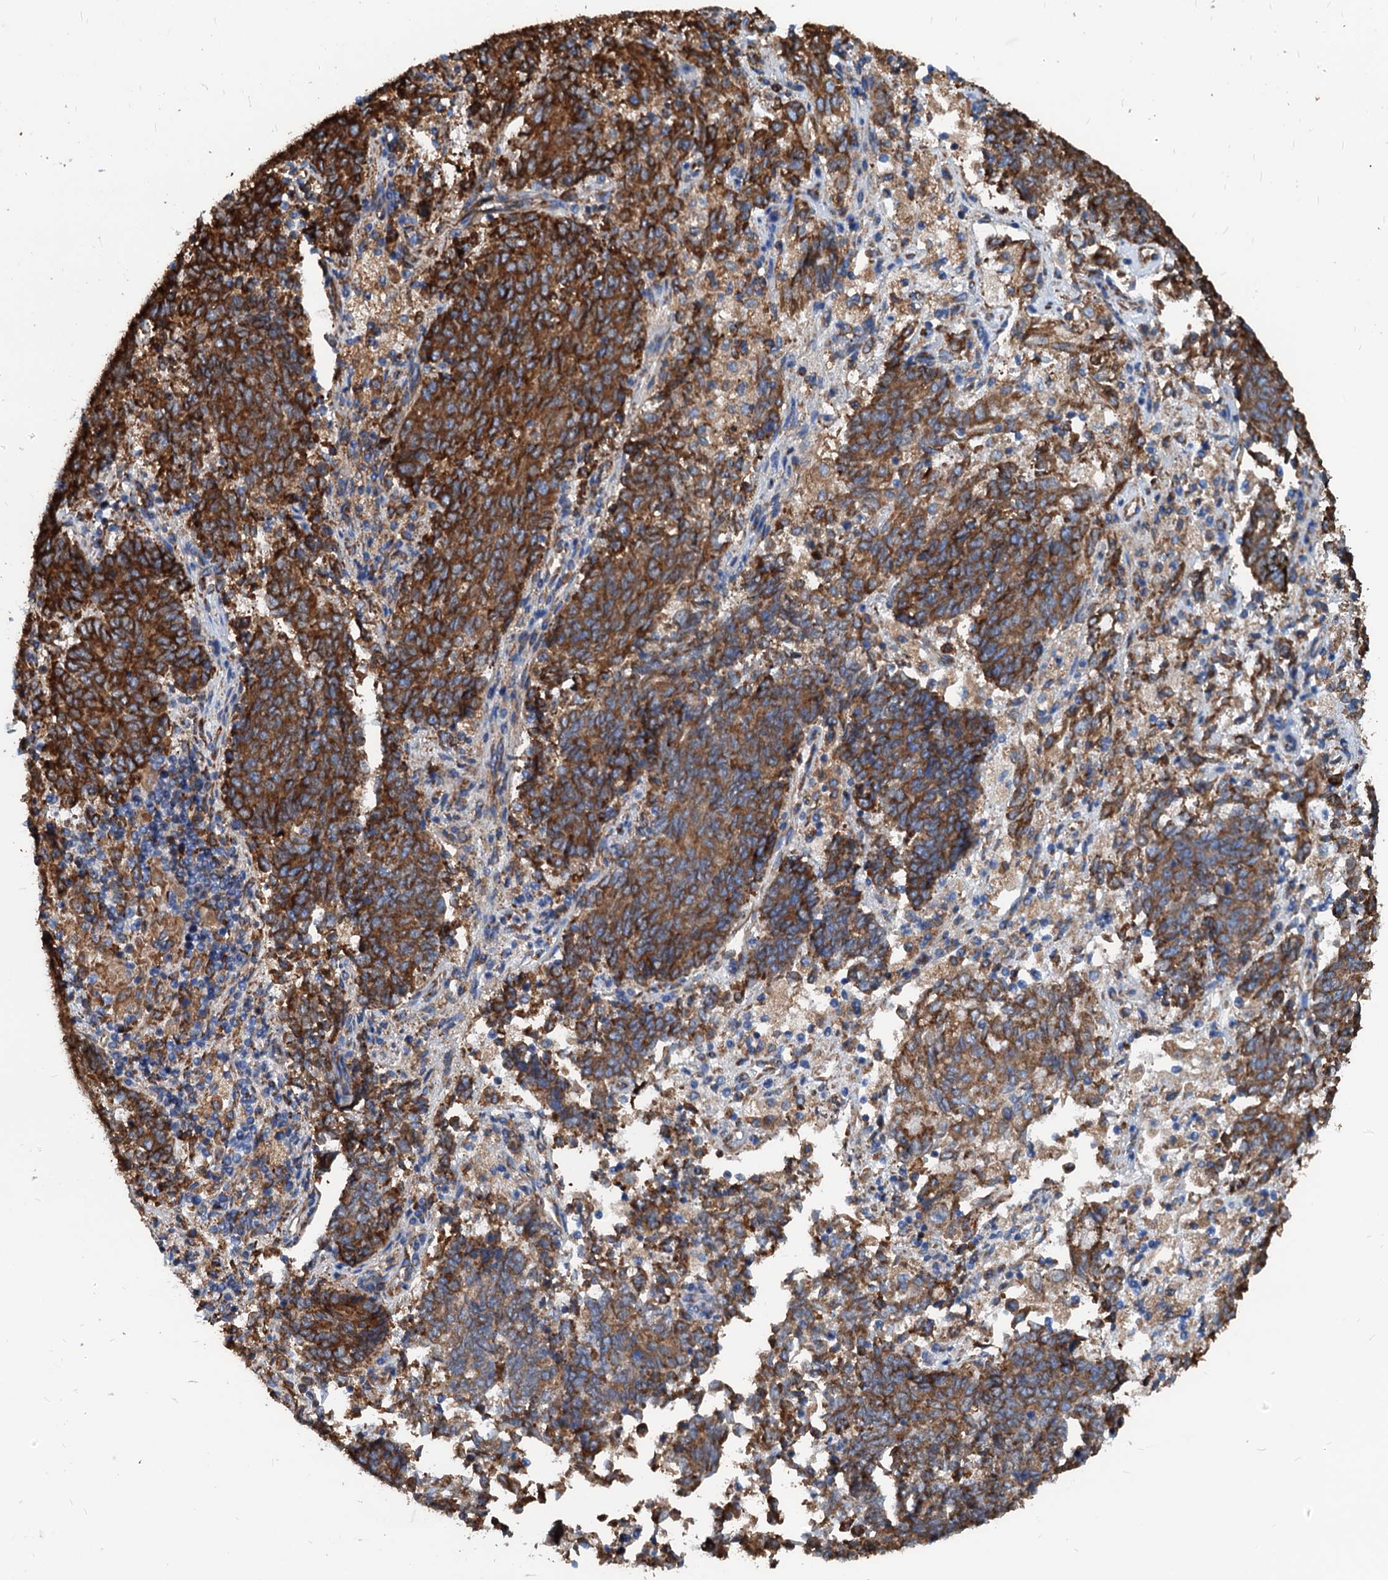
{"staining": {"intensity": "moderate", "quantity": ">75%", "location": "cytoplasmic/membranous"}, "tissue": "endometrial cancer", "cell_type": "Tumor cells", "image_type": "cancer", "snomed": [{"axis": "morphology", "description": "Adenocarcinoma, NOS"}, {"axis": "topography", "description": "Endometrium"}], "caption": "Immunohistochemical staining of endometrial cancer (adenocarcinoma) demonstrates medium levels of moderate cytoplasmic/membranous protein positivity in approximately >75% of tumor cells. The staining was performed using DAB (3,3'-diaminobenzidine), with brown indicating positive protein expression. Nuclei are stained blue with hematoxylin.", "gene": "HSPA5", "patient": {"sex": "female", "age": 80}}